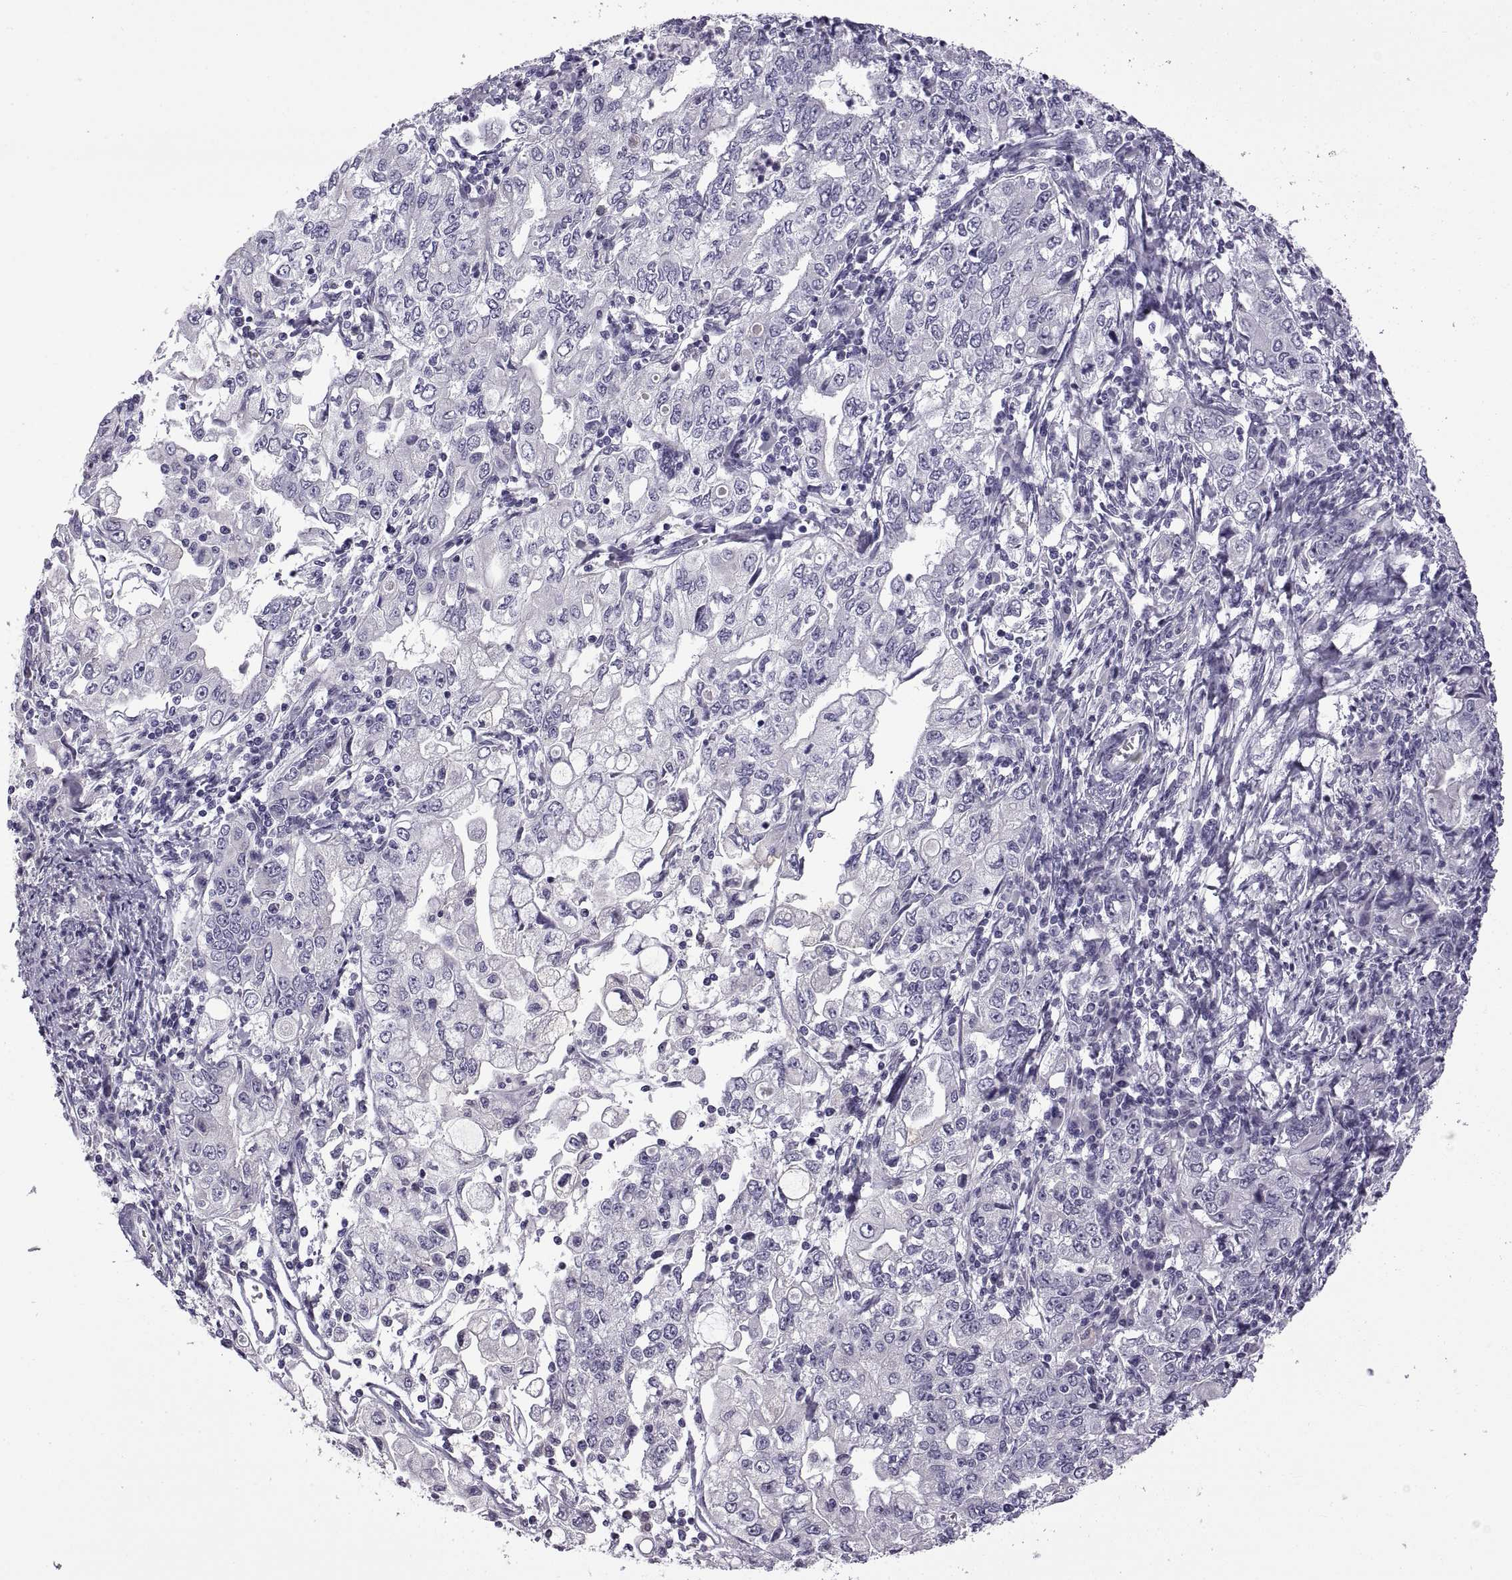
{"staining": {"intensity": "negative", "quantity": "none", "location": "none"}, "tissue": "stomach cancer", "cell_type": "Tumor cells", "image_type": "cancer", "snomed": [{"axis": "morphology", "description": "Adenocarcinoma, NOS"}, {"axis": "topography", "description": "Stomach, lower"}], "caption": "There is no significant staining in tumor cells of stomach cancer.", "gene": "RDM1", "patient": {"sex": "female", "age": 72}}